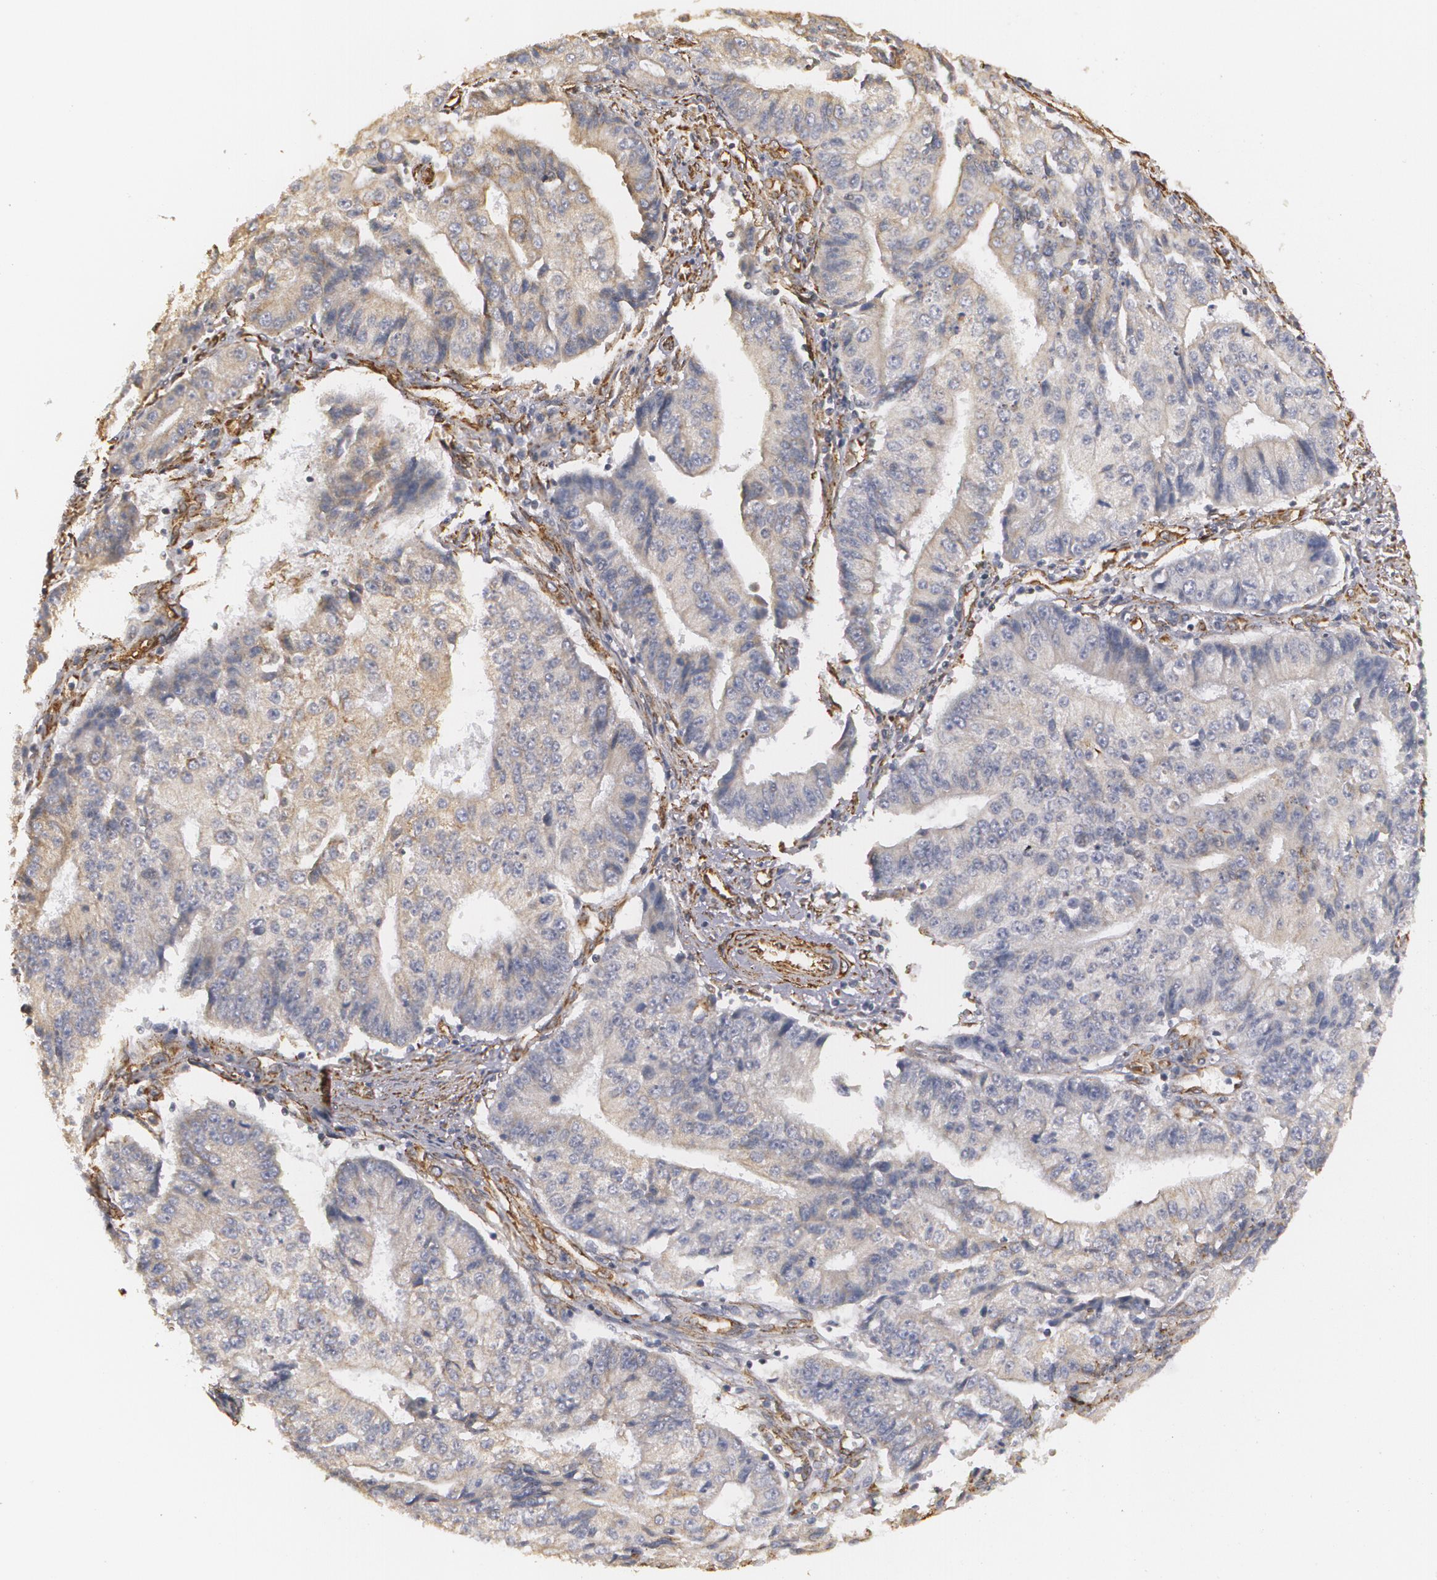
{"staining": {"intensity": "weak", "quantity": "25%-75%", "location": "cytoplasmic/membranous"}, "tissue": "endometrial cancer", "cell_type": "Tumor cells", "image_type": "cancer", "snomed": [{"axis": "morphology", "description": "Adenocarcinoma, NOS"}, {"axis": "topography", "description": "Endometrium"}], "caption": "This is an image of IHC staining of adenocarcinoma (endometrial), which shows weak positivity in the cytoplasmic/membranous of tumor cells.", "gene": "CYB5R3", "patient": {"sex": "female", "age": 75}}